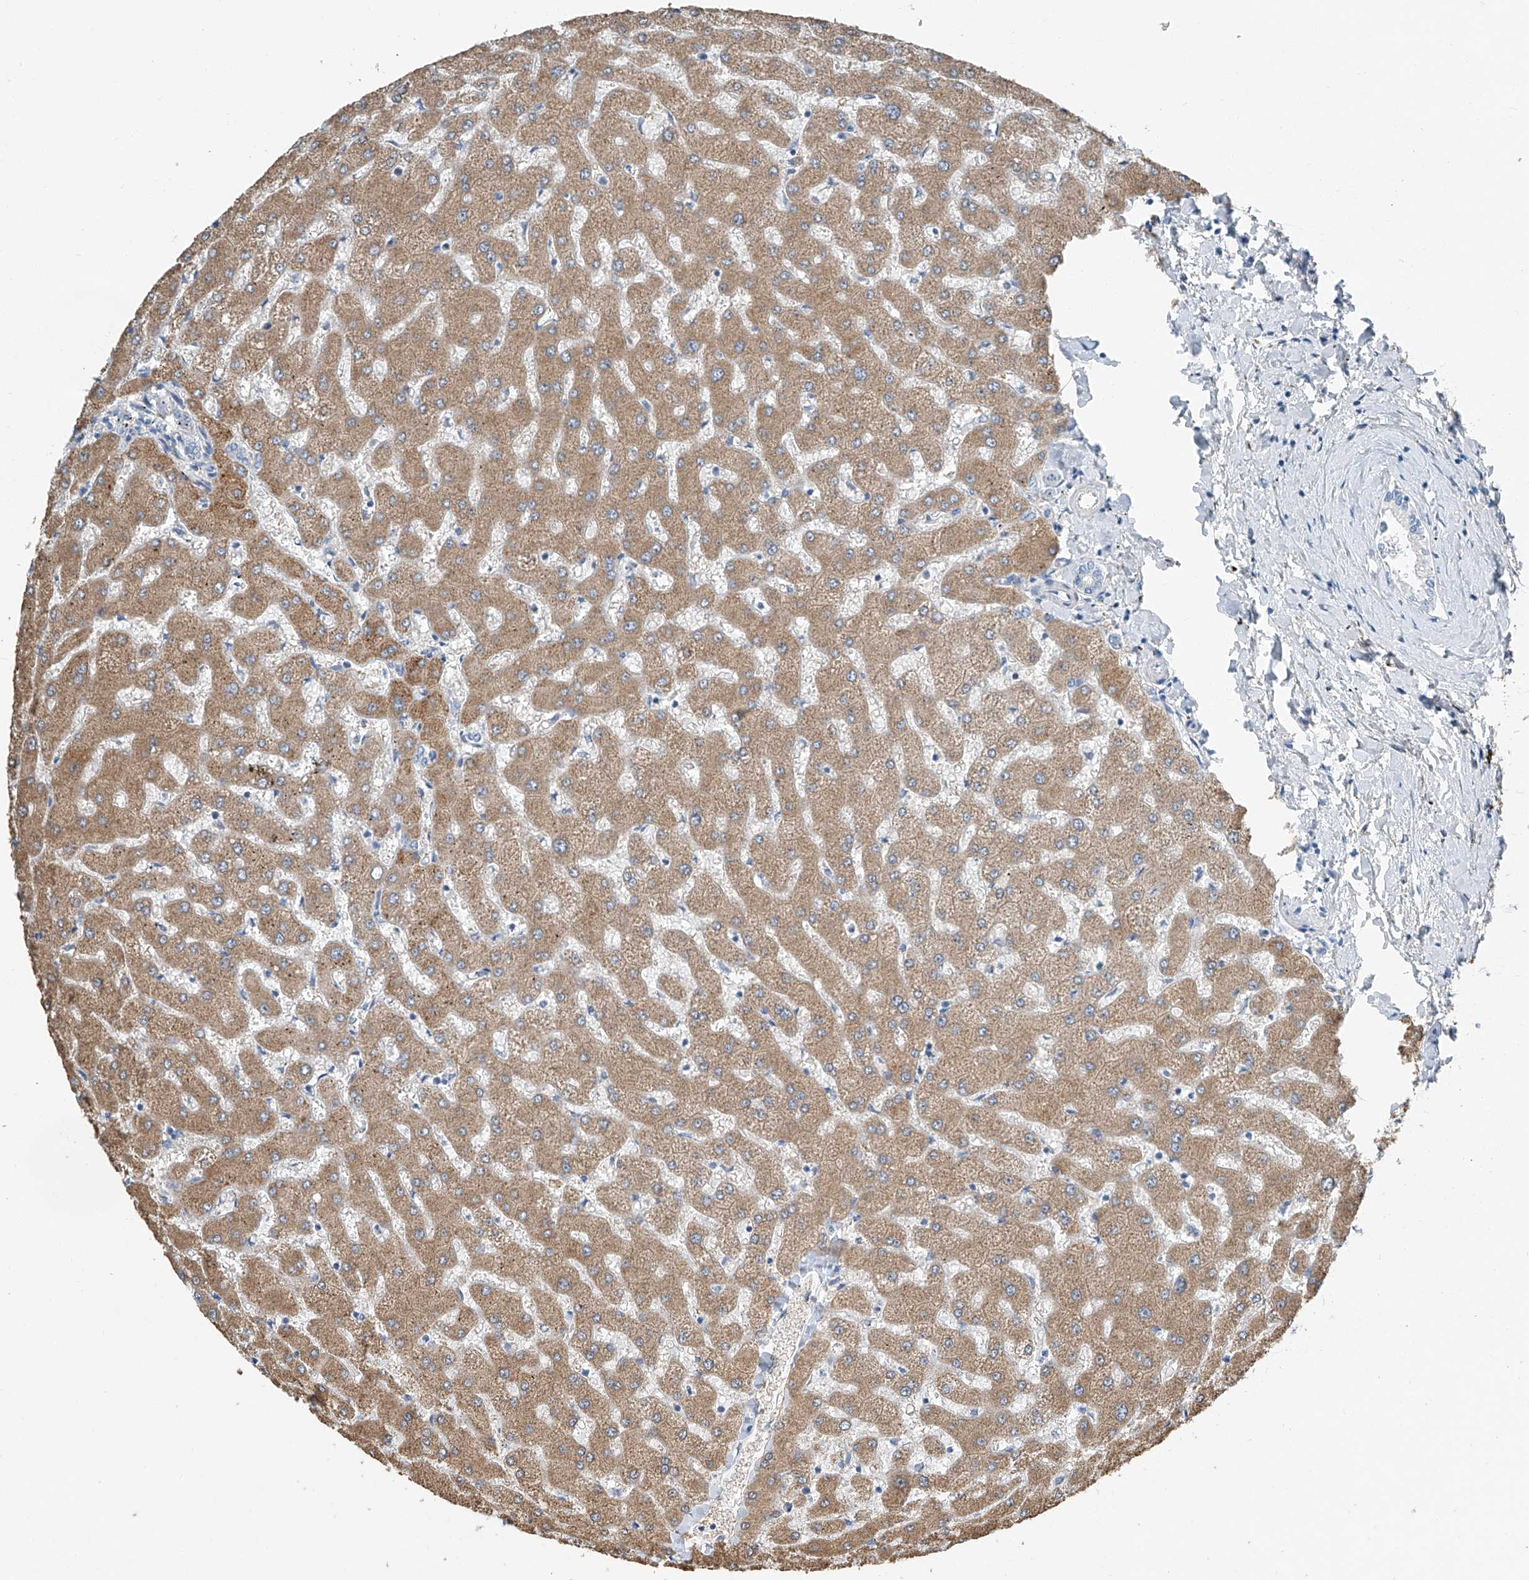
{"staining": {"intensity": "negative", "quantity": "none", "location": "none"}, "tissue": "liver", "cell_type": "Cholangiocytes", "image_type": "normal", "snomed": [{"axis": "morphology", "description": "Normal tissue, NOS"}, {"axis": "topography", "description": "Liver"}], "caption": "This is an immunohistochemistry (IHC) histopathology image of normal human liver. There is no staining in cholangiocytes.", "gene": "MDGA1", "patient": {"sex": "female", "age": 63}}